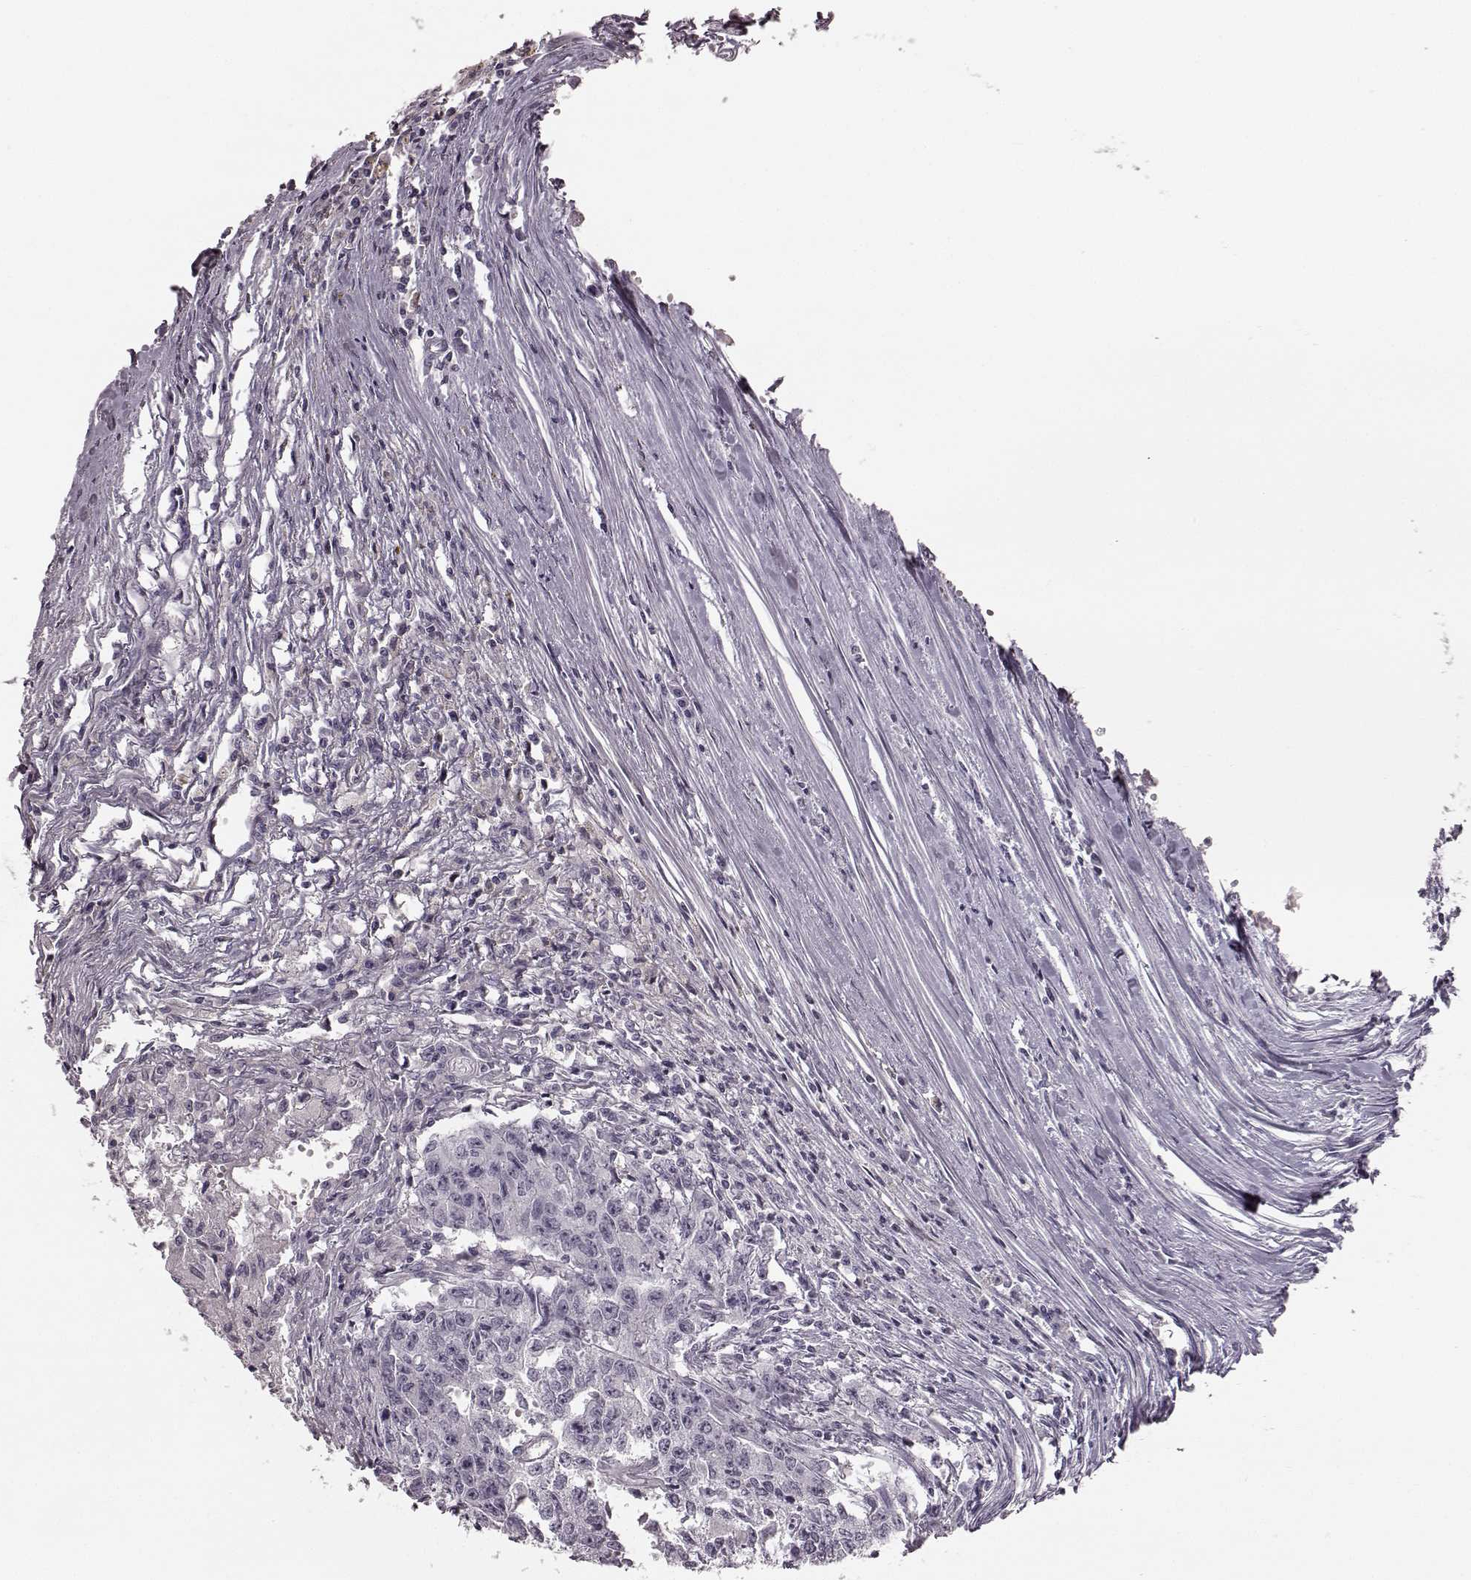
{"staining": {"intensity": "negative", "quantity": "none", "location": "none"}, "tissue": "testis cancer", "cell_type": "Tumor cells", "image_type": "cancer", "snomed": [{"axis": "morphology", "description": "Carcinoma, Embryonal, NOS"}, {"axis": "morphology", "description": "Teratoma, malignant, NOS"}, {"axis": "topography", "description": "Testis"}], "caption": "This is a photomicrograph of immunohistochemistry staining of testis cancer, which shows no staining in tumor cells.", "gene": "ZNF433", "patient": {"sex": "male", "age": 24}}